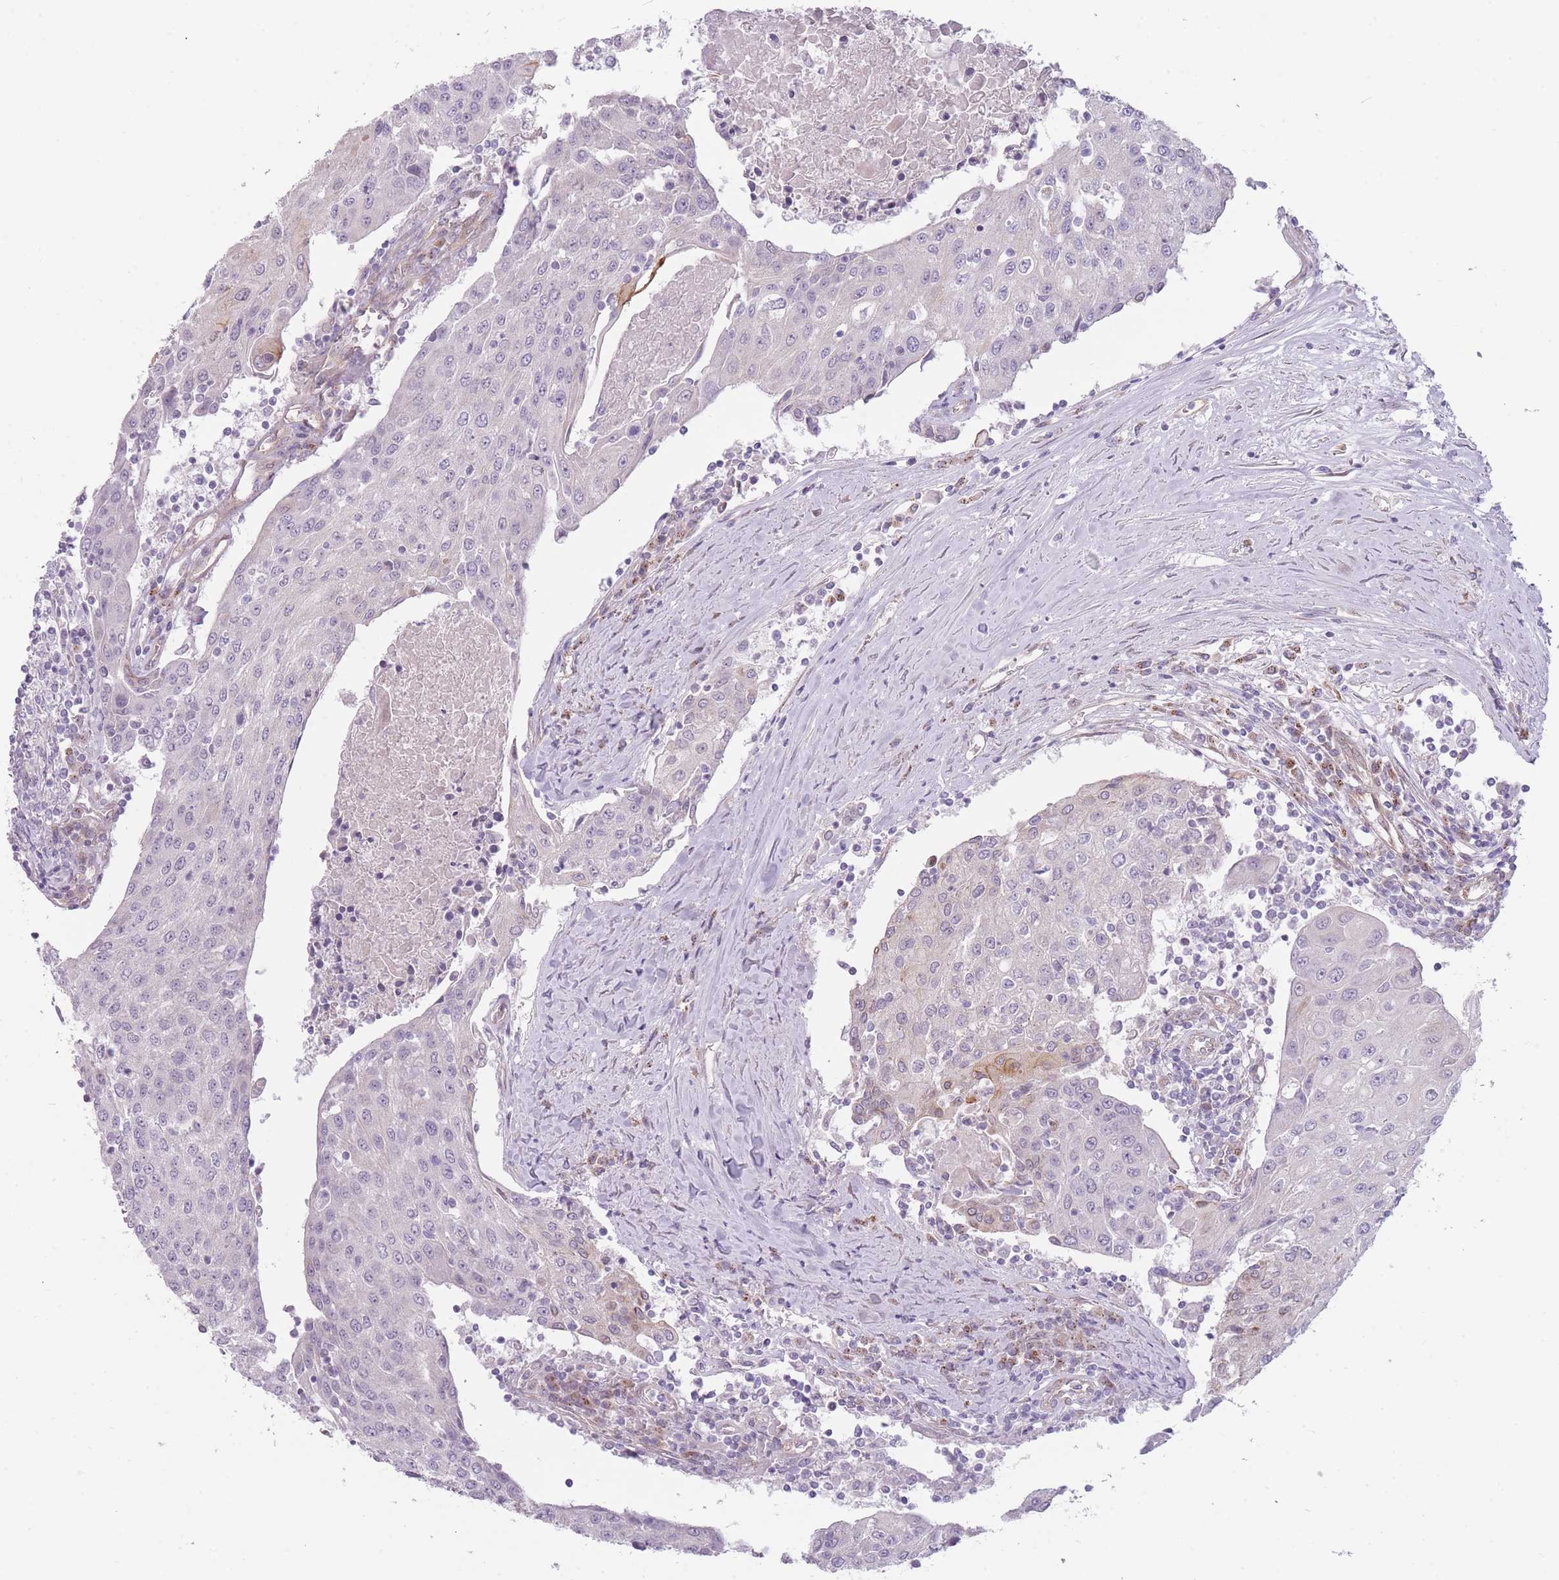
{"staining": {"intensity": "negative", "quantity": "none", "location": "none"}, "tissue": "urothelial cancer", "cell_type": "Tumor cells", "image_type": "cancer", "snomed": [{"axis": "morphology", "description": "Urothelial carcinoma, High grade"}, {"axis": "topography", "description": "Urinary bladder"}], "caption": "Immunohistochemistry of human urothelial carcinoma (high-grade) exhibits no expression in tumor cells.", "gene": "PGRMC2", "patient": {"sex": "female", "age": 85}}